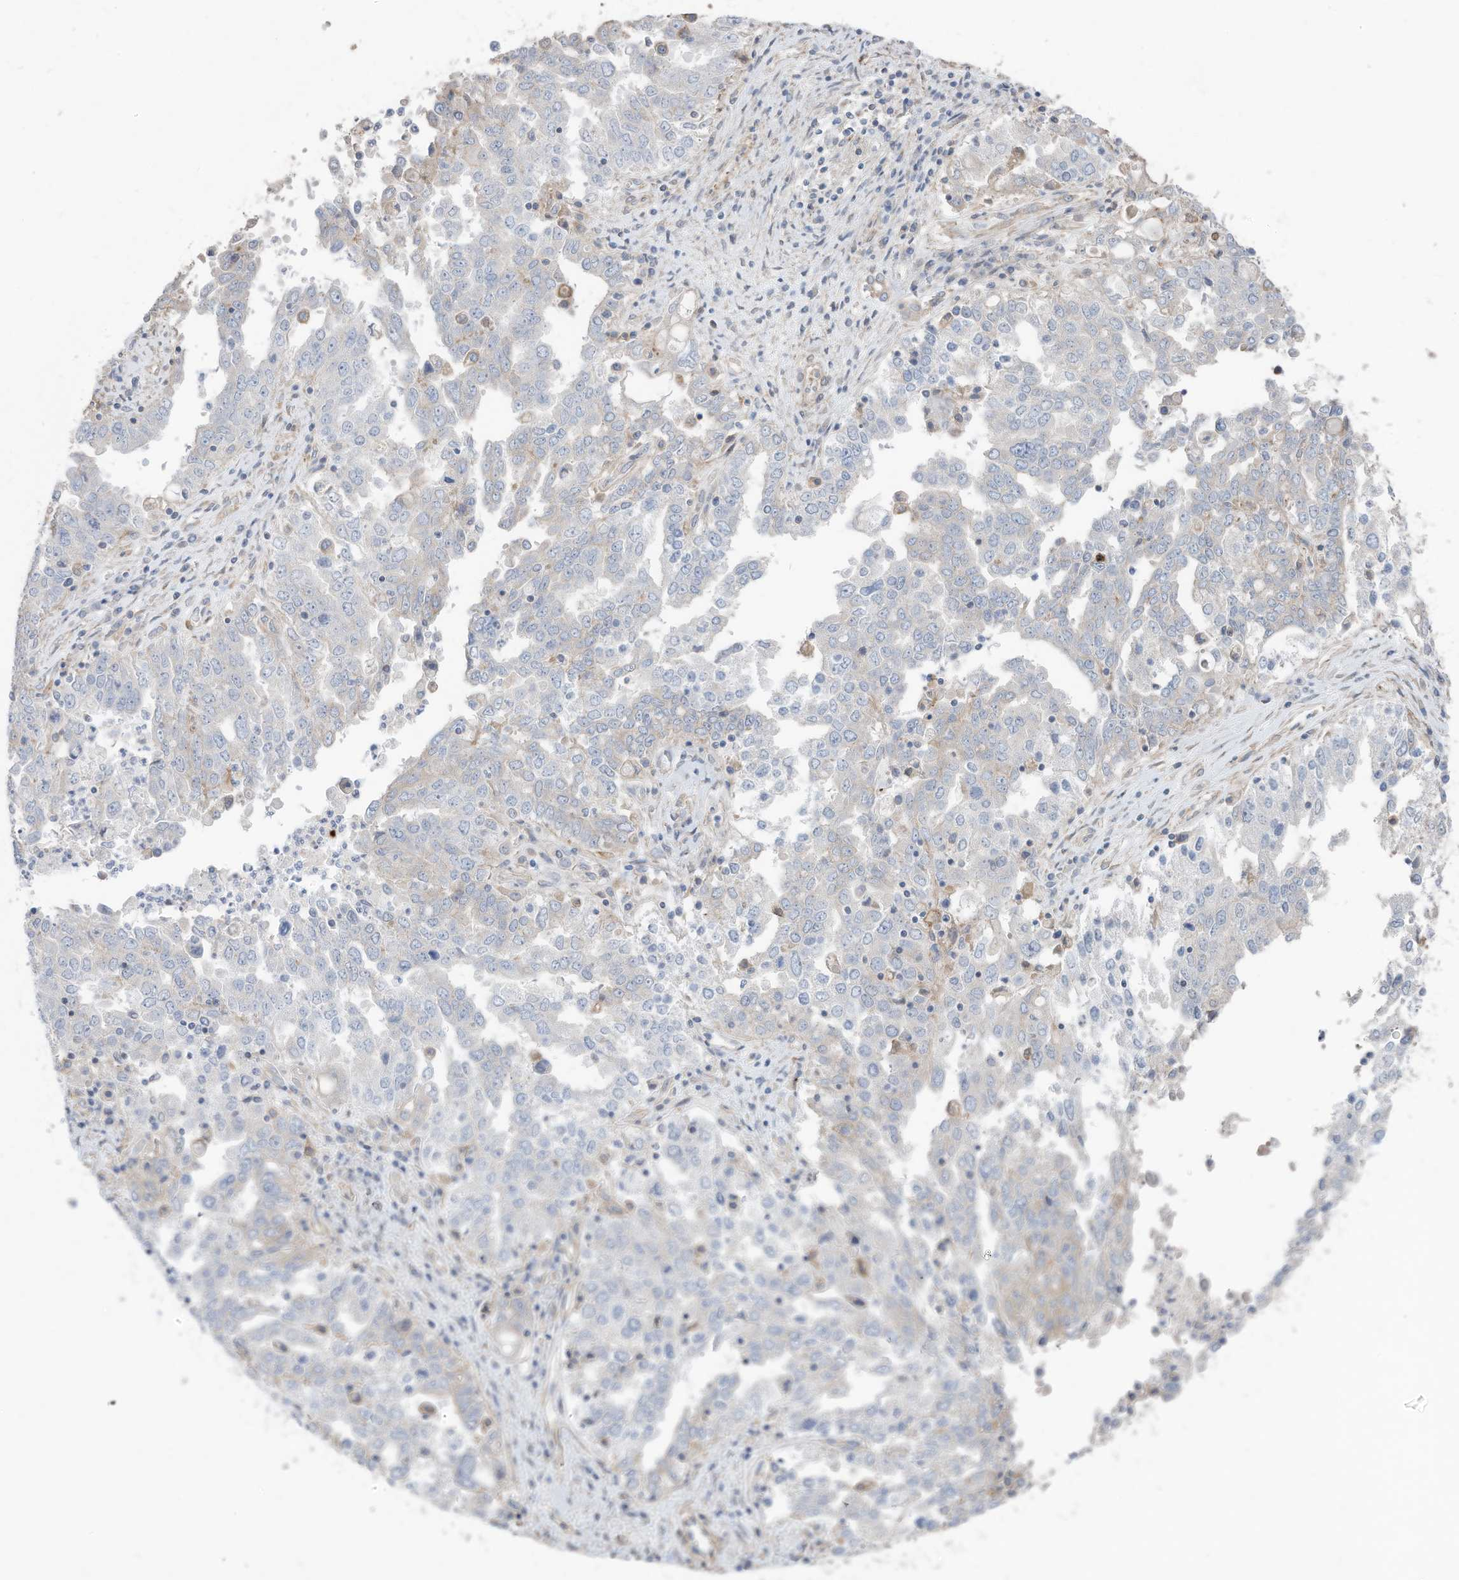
{"staining": {"intensity": "negative", "quantity": "none", "location": "none"}, "tissue": "ovarian cancer", "cell_type": "Tumor cells", "image_type": "cancer", "snomed": [{"axis": "morphology", "description": "Carcinoma, endometroid"}, {"axis": "topography", "description": "Ovary"}], "caption": "This histopathology image is of ovarian cancer (endometroid carcinoma) stained with immunohistochemistry (IHC) to label a protein in brown with the nuclei are counter-stained blue. There is no positivity in tumor cells.", "gene": "SLC17A7", "patient": {"sex": "female", "age": 62}}